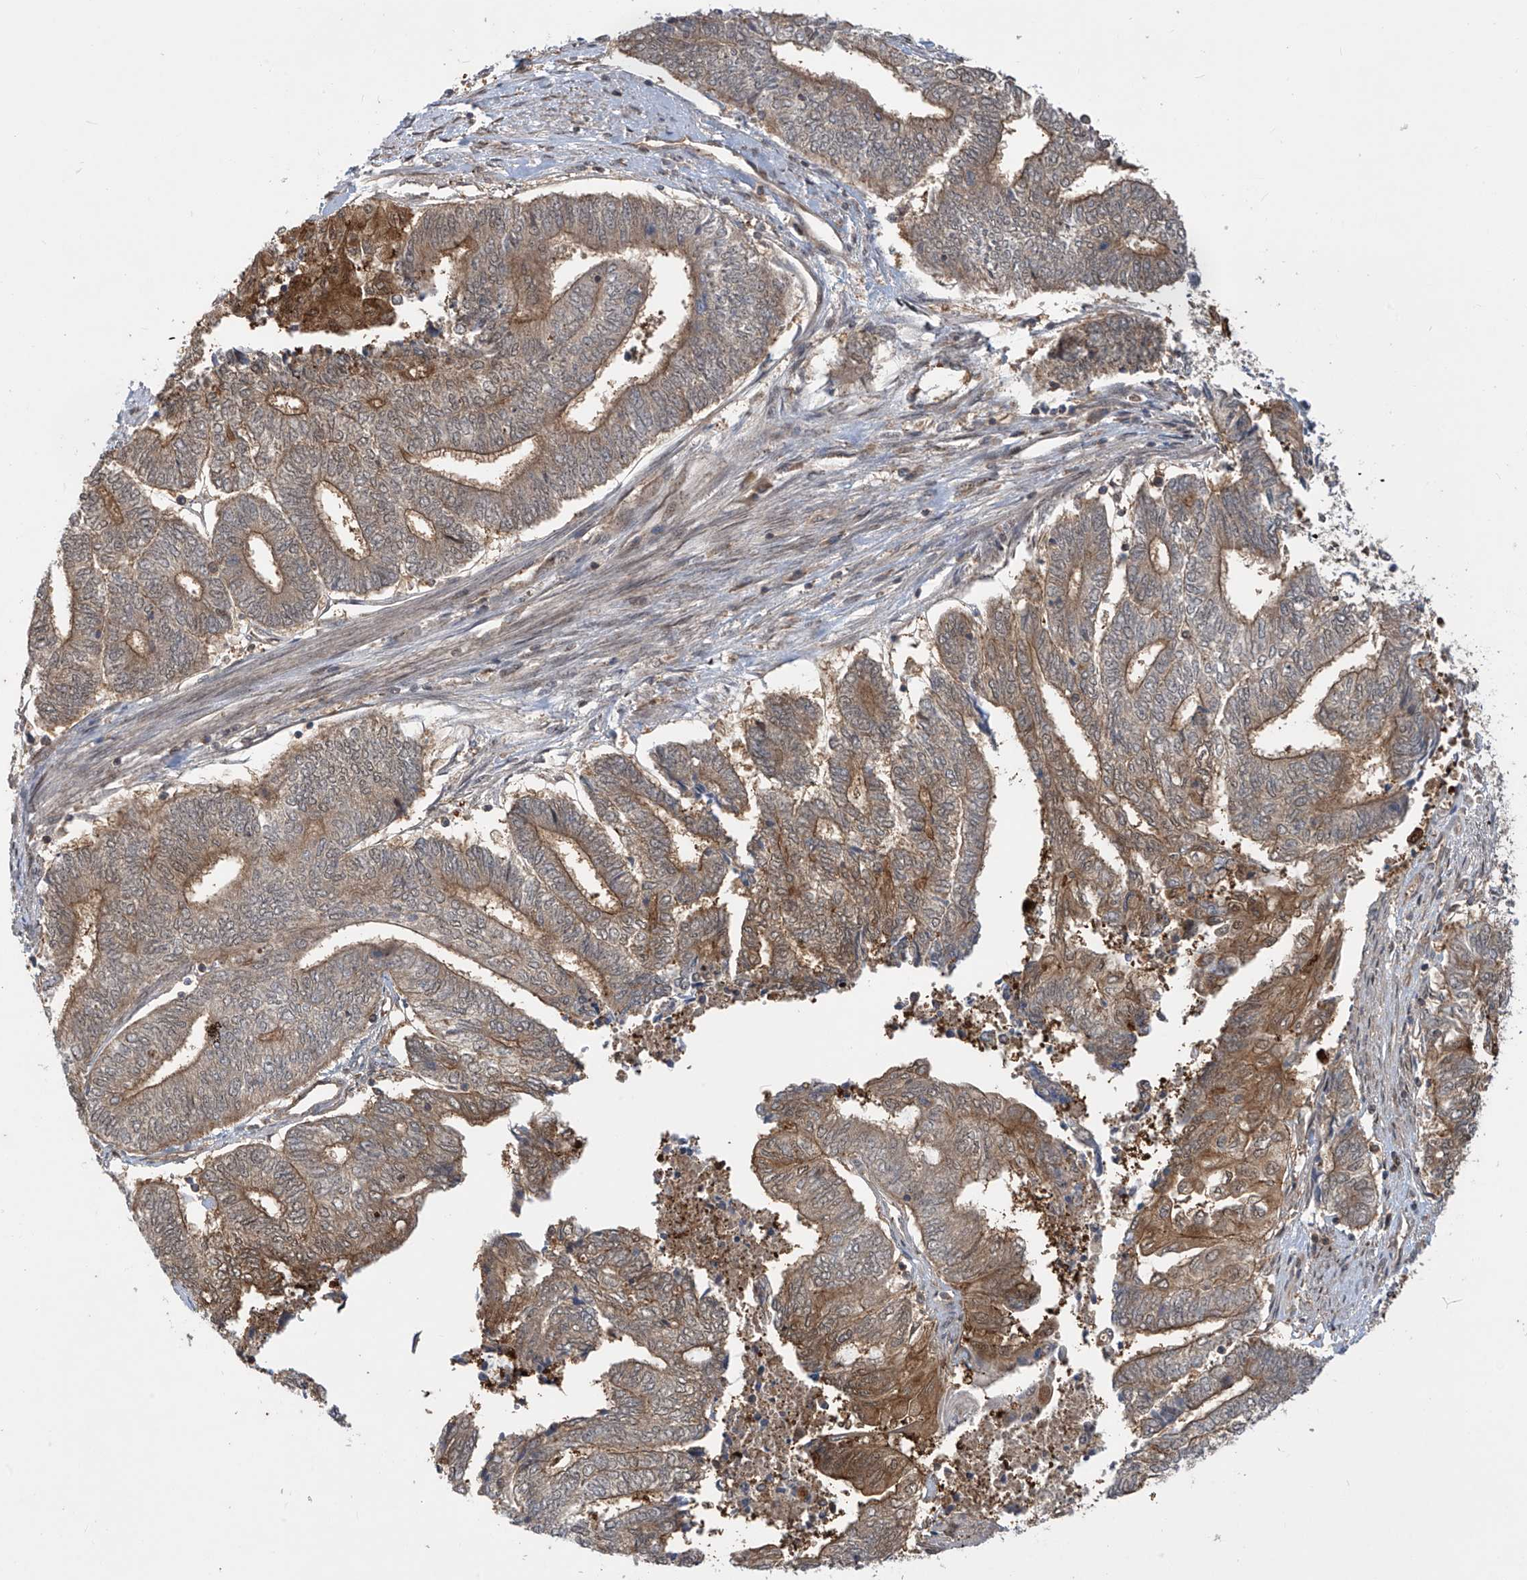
{"staining": {"intensity": "moderate", "quantity": "25%-75%", "location": "cytoplasmic/membranous"}, "tissue": "endometrial cancer", "cell_type": "Tumor cells", "image_type": "cancer", "snomed": [{"axis": "morphology", "description": "Adenocarcinoma, NOS"}, {"axis": "topography", "description": "Uterus"}, {"axis": "topography", "description": "Endometrium"}], "caption": "Endometrial cancer (adenocarcinoma) was stained to show a protein in brown. There is medium levels of moderate cytoplasmic/membranous staining in approximately 25%-75% of tumor cells. The staining was performed using DAB, with brown indicating positive protein expression. Nuclei are stained blue with hematoxylin.", "gene": "LAGE3", "patient": {"sex": "female", "age": 70}}